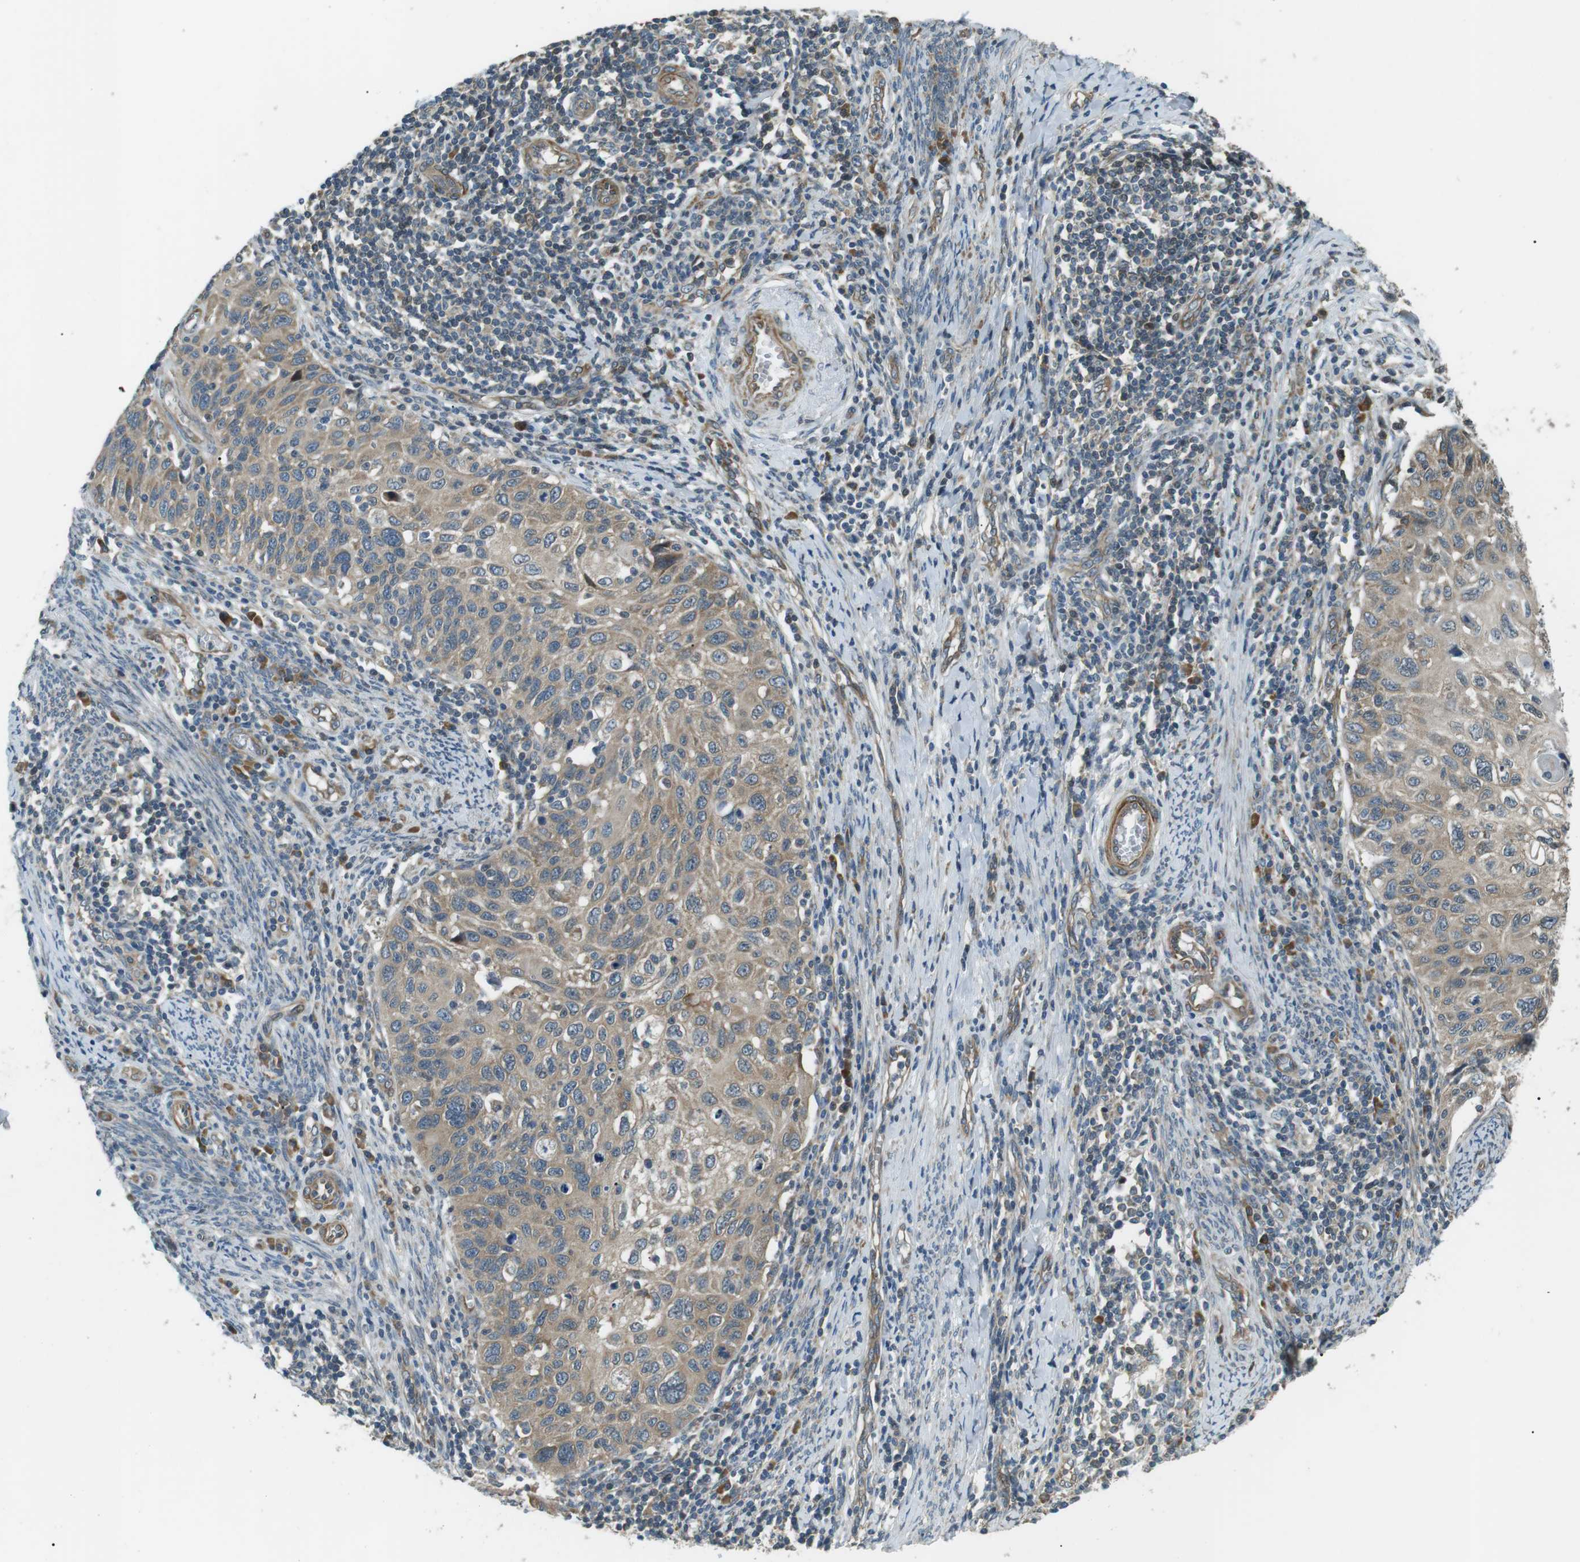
{"staining": {"intensity": "weak", "quantity": ">75%", "location": "cytoplasmic/membranous"}, "tissue": "cervical cancer", "cell_type": "Tumor cells", "image_type": "cancer", "snomed": [{"axis": "morphology", "description": "Squamous cell carcinoma, NOS"}, {"axis": "topography", "description": "Cervix"}], "caption": "Protein expression analysis of cervical cancer exhibits weak cytoplasmic/membranous staining in approximately >75% of tumor cells.", "gene": "TMEM74", "patient": {"sex": "female", "age": 70}}